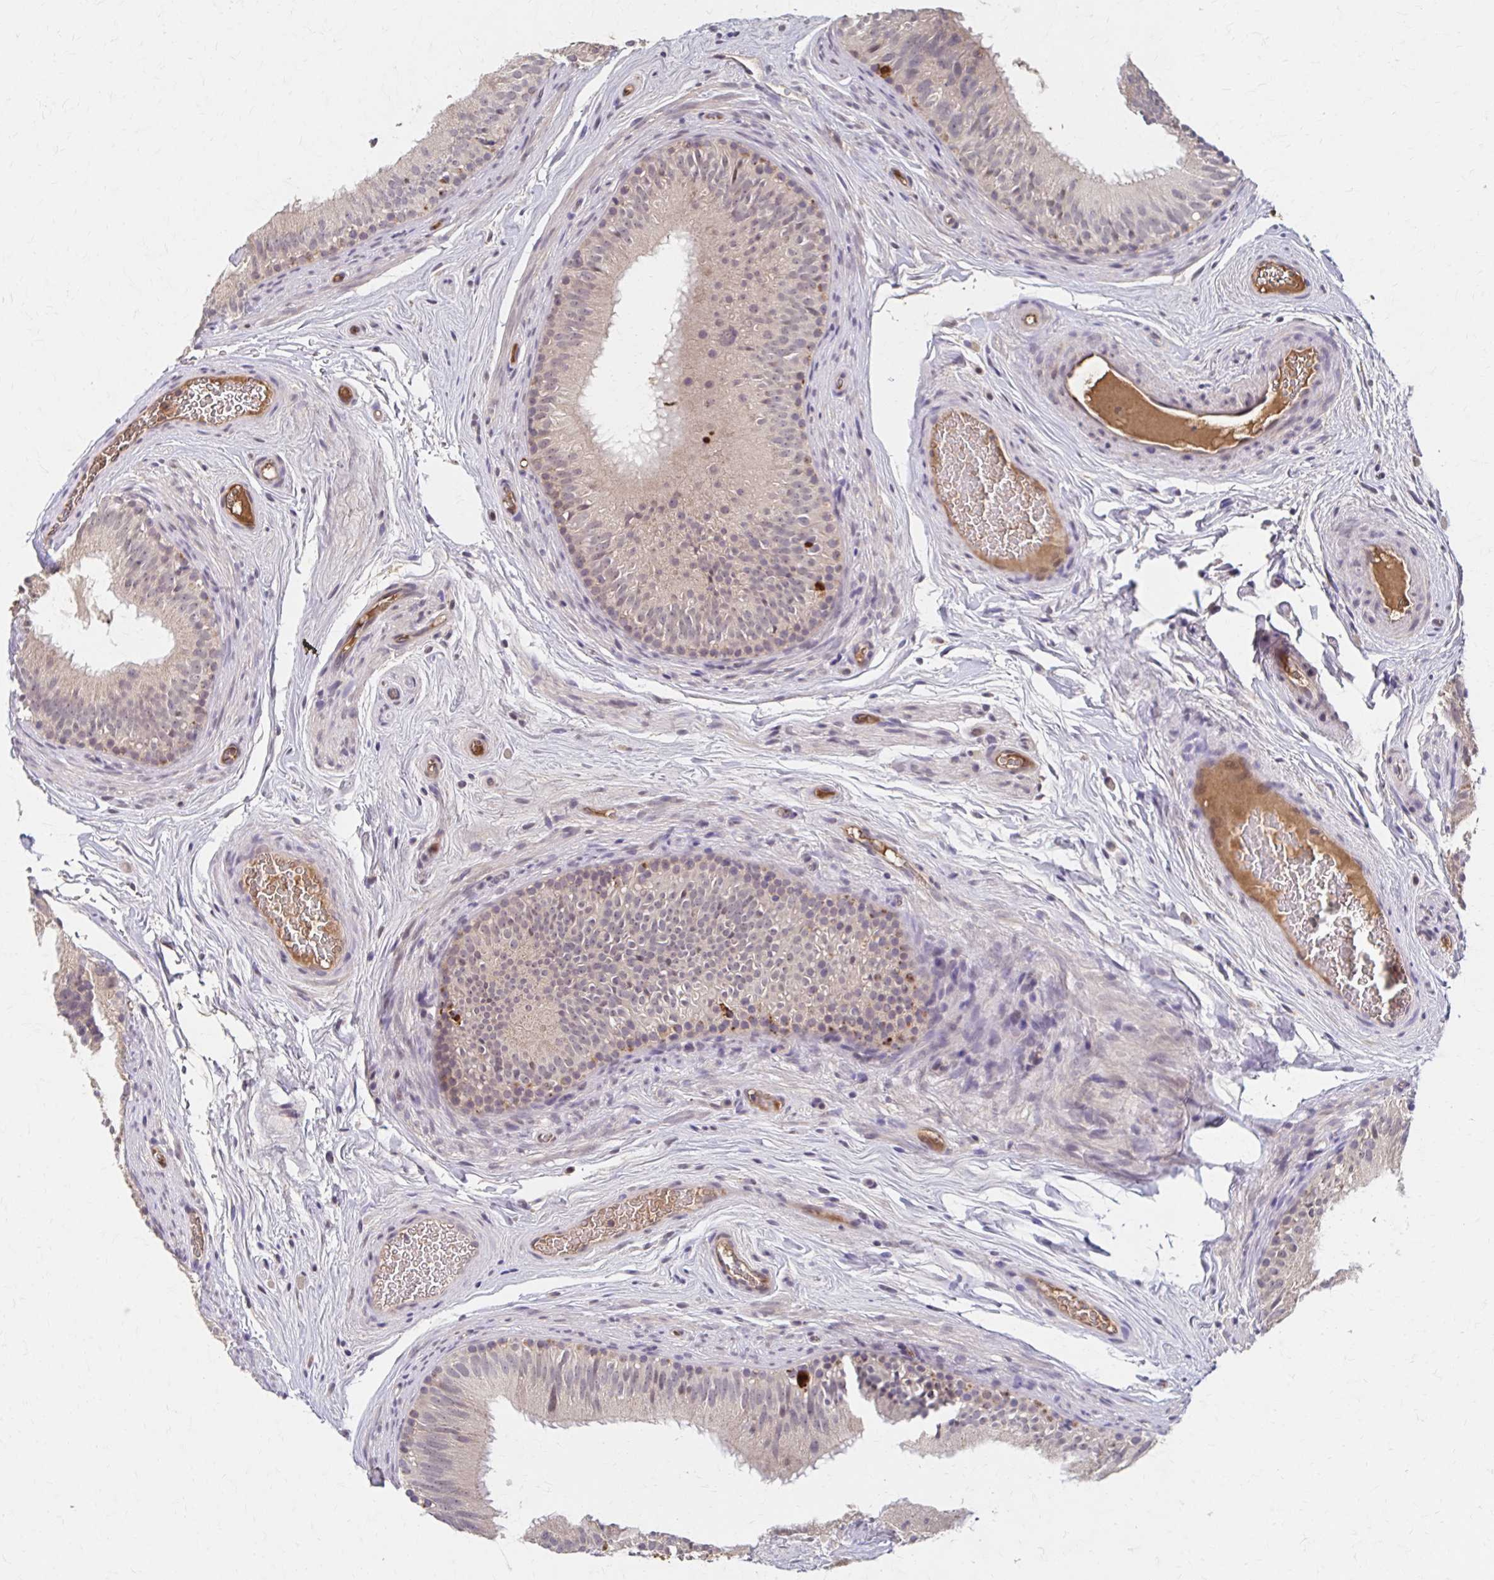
{"staining": {"intensity": "weak", "quantity": "<25%", "location": "cytoplasmic/membranous"}, "tissue": "epididymis", "cell_type": "Glandular cells", "image_type": "normal", "snomed": [{"axis": "morphology", "description": "Normal tissue, NOS"}, {"axis": "topography", "description": "Epididymis"}], "caption": "Immunohistochemistry image of unremarkable epididymis: epididymis stained with DAB (3,3'-diaminobenzidine) shows no significant protein expression in glandular cells.", "gene": "HMGCS2", "patient": {"sex": "male", "age": 44}}